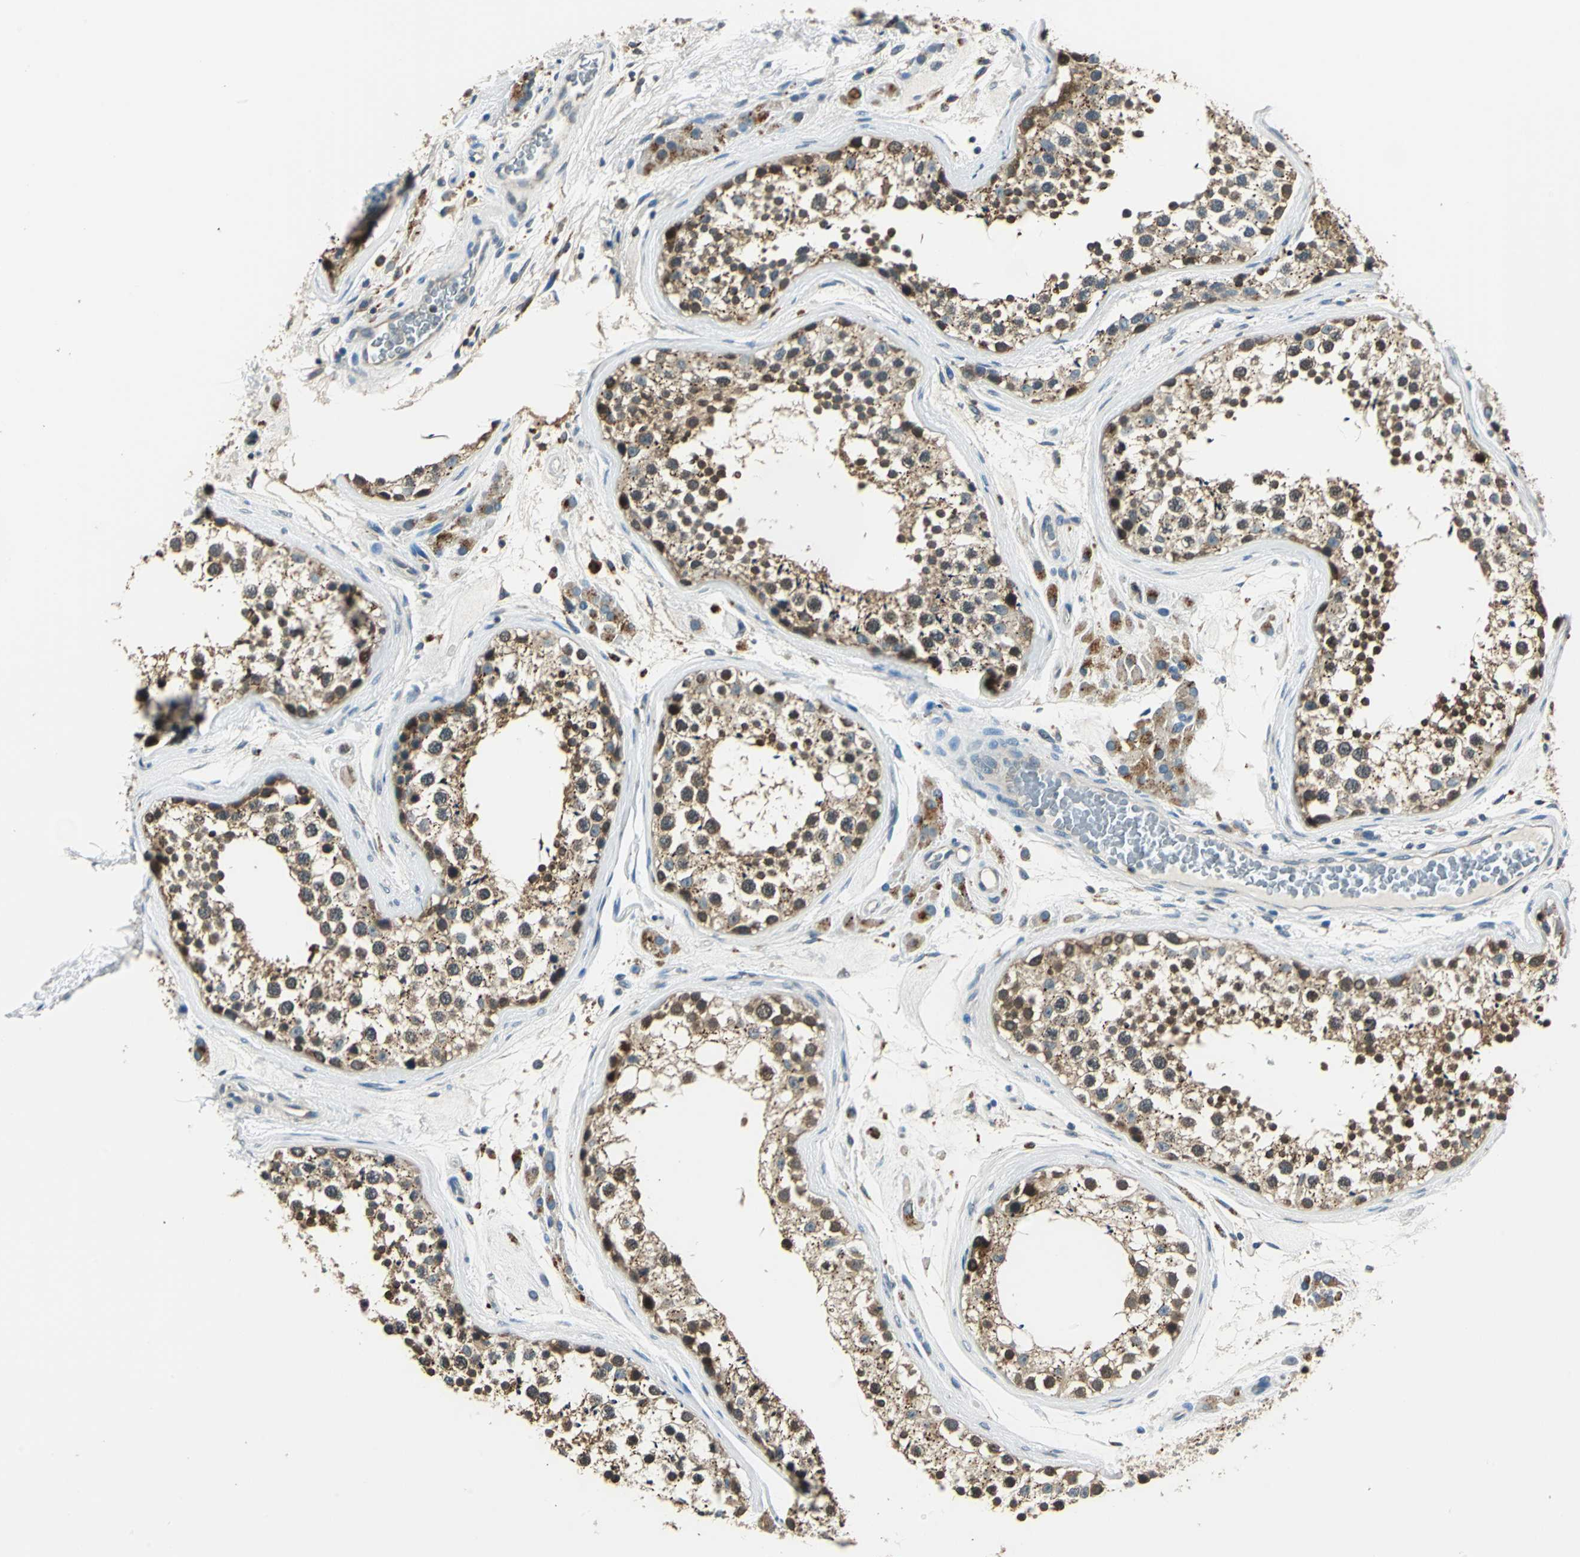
{"staining": {"intensity": "moderate", "quantity": ">75%", "location": "cytoplasmic/membranous"}, "tissue": "testis", "cell_type": "Cells in seminiferous ducts", "image_type": "normal", "snomed": [{"axis": "morphology", "description": "Normal tissue, NOS"}, {"axis": "topography", "description": "Testis"}], "caption": "IHC staining of normal testis, which displays medium levels of moderate cytoplasmic/membranous expression in about >75% of cells in seminiferous ducts indicating moderate cytoplasmic/membranous protein positivity. The staining was performed using DAB (3,3'-diaminobenzidine) (brown) for protein detection and nuclei were counterstained in hematoxylin (blue).", "gene": "NIT1", "patient": {"sex": "male", "age": 46}}